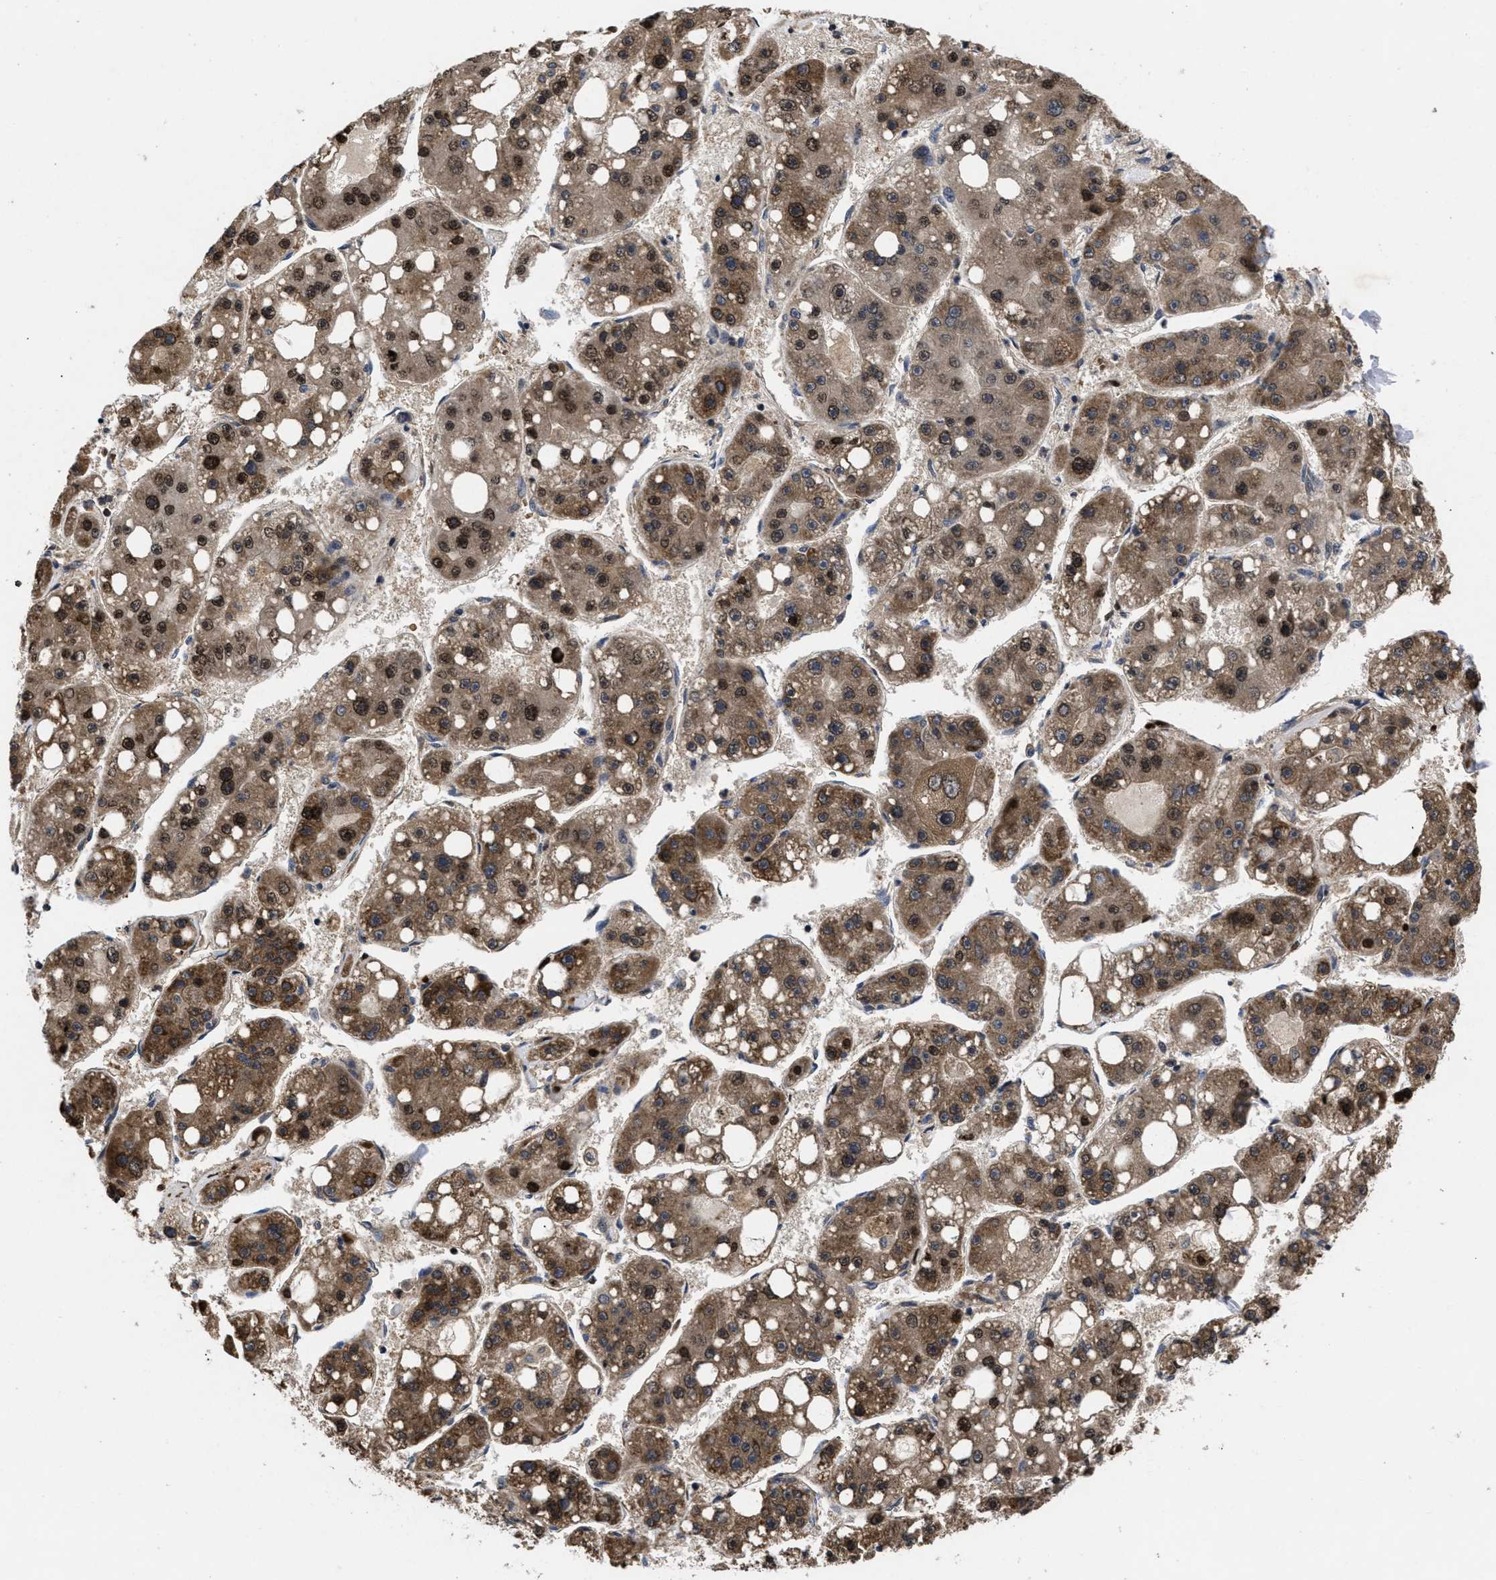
{"staining": {"intensity": "moderate", "quantity": ">75%", "location": "cytoplasmic/membranous,nuclear"}, "tissue": "liver cancer", "cell_type": "Tumor cells", "image_type": "cancer", "snomed": [{"axis": "morphology", "description": "Carcinoma, Hepatocellular, NOS"}, {"axis": "topography", "description": "Liver"}], "caption": "Human liver cancer stained with a protein marker exhibits moderate staining in tumor cells.", "gene": "FAM200A", "patient": {"sex": "female", "age": 61}}